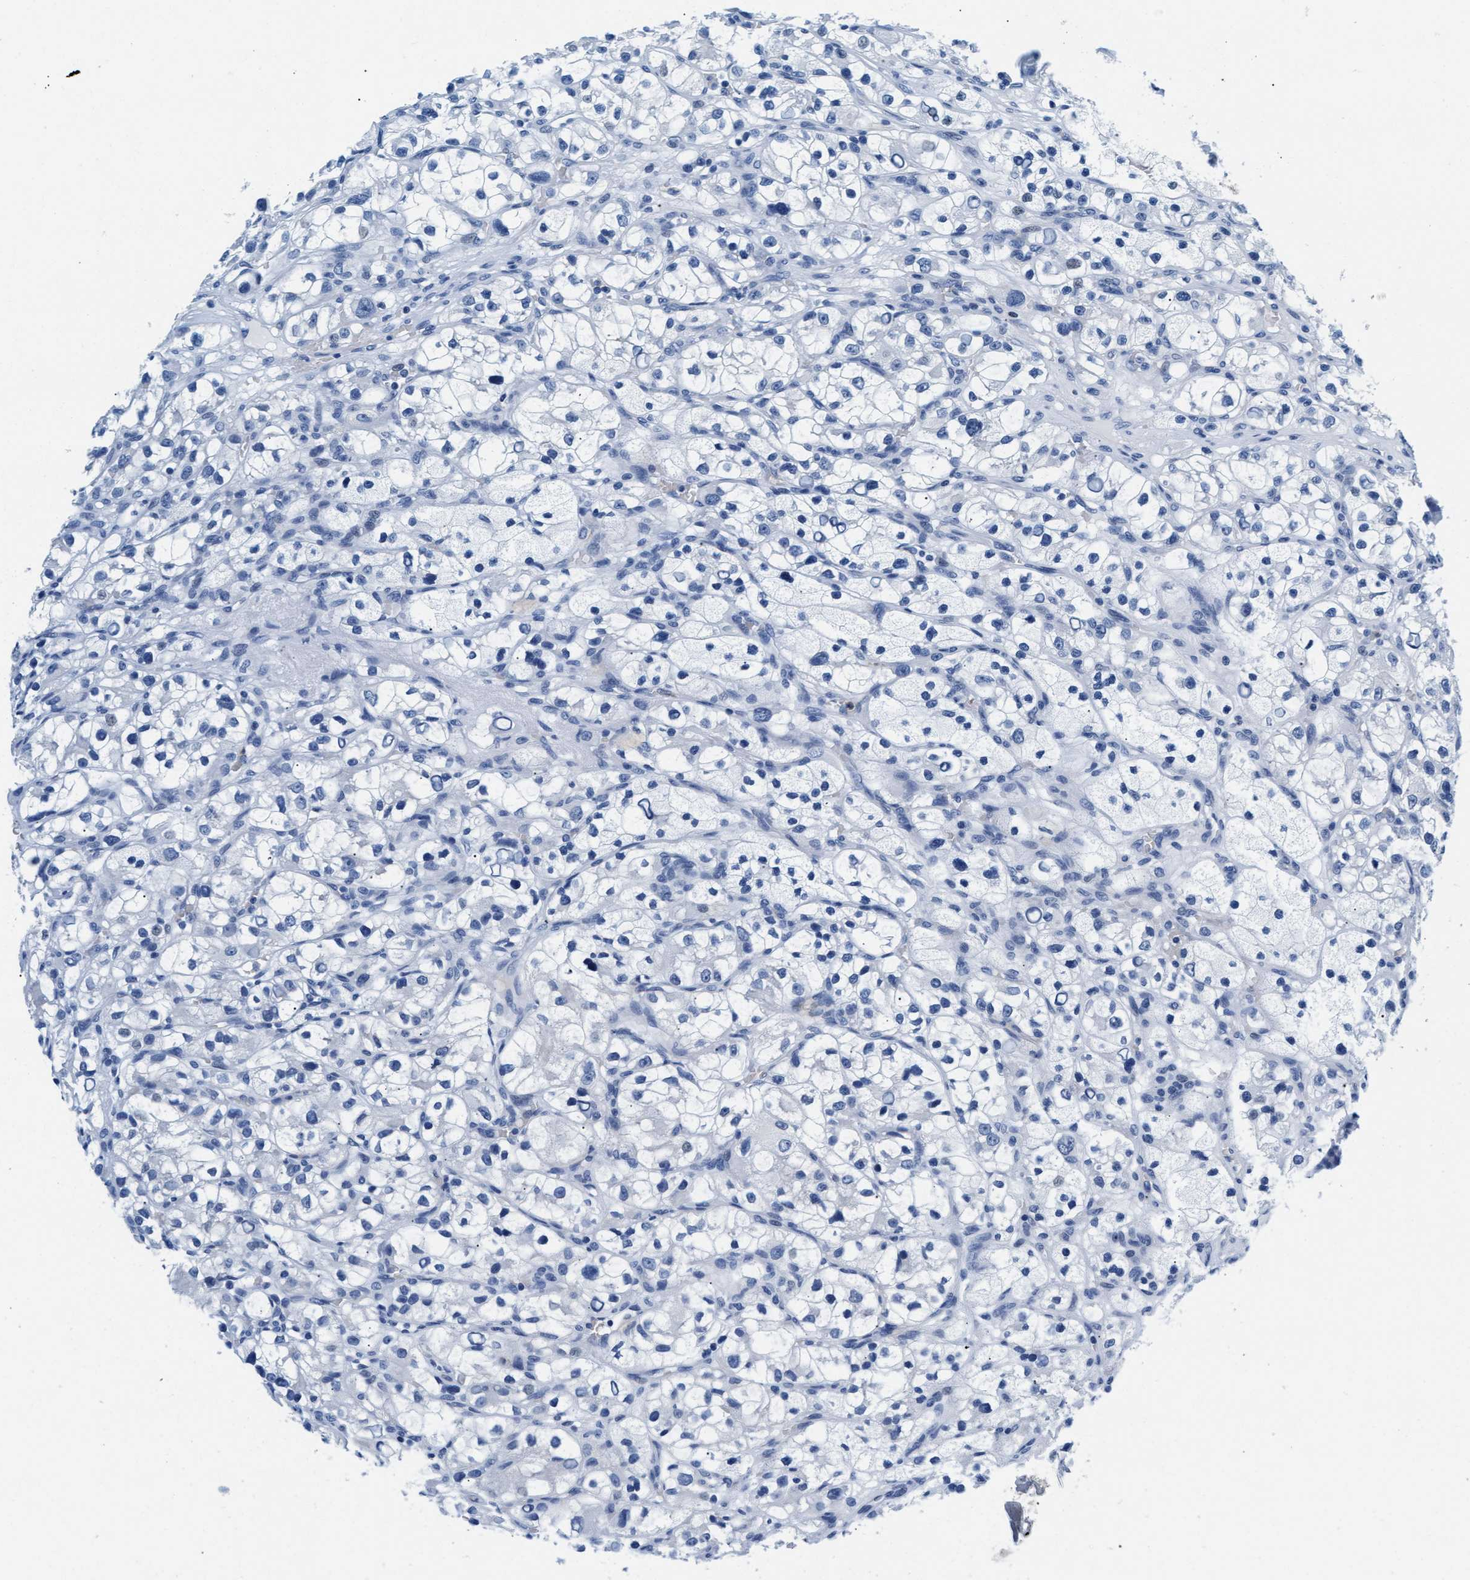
{"staining": {"intensity": "negative", "quantity": "none", "location": "none"}, "tissue": "renal cancer", "cell_type": "Tumor cells", "image_type": "cancer", "snomed": [{"axis": "morphology", "description": "Adenocarcinoma, NOS"}, {"axis": "topography", "description": "Kidney"}], "caption": "This micrograph is of renal adenocarcinoma stained with IHC to label a protein in brown with the nuclei are counter-stained blue. There is no positivity in tumor cells.", "gene": "MMP8", "patient": {"sex": "female", "age": 57}}